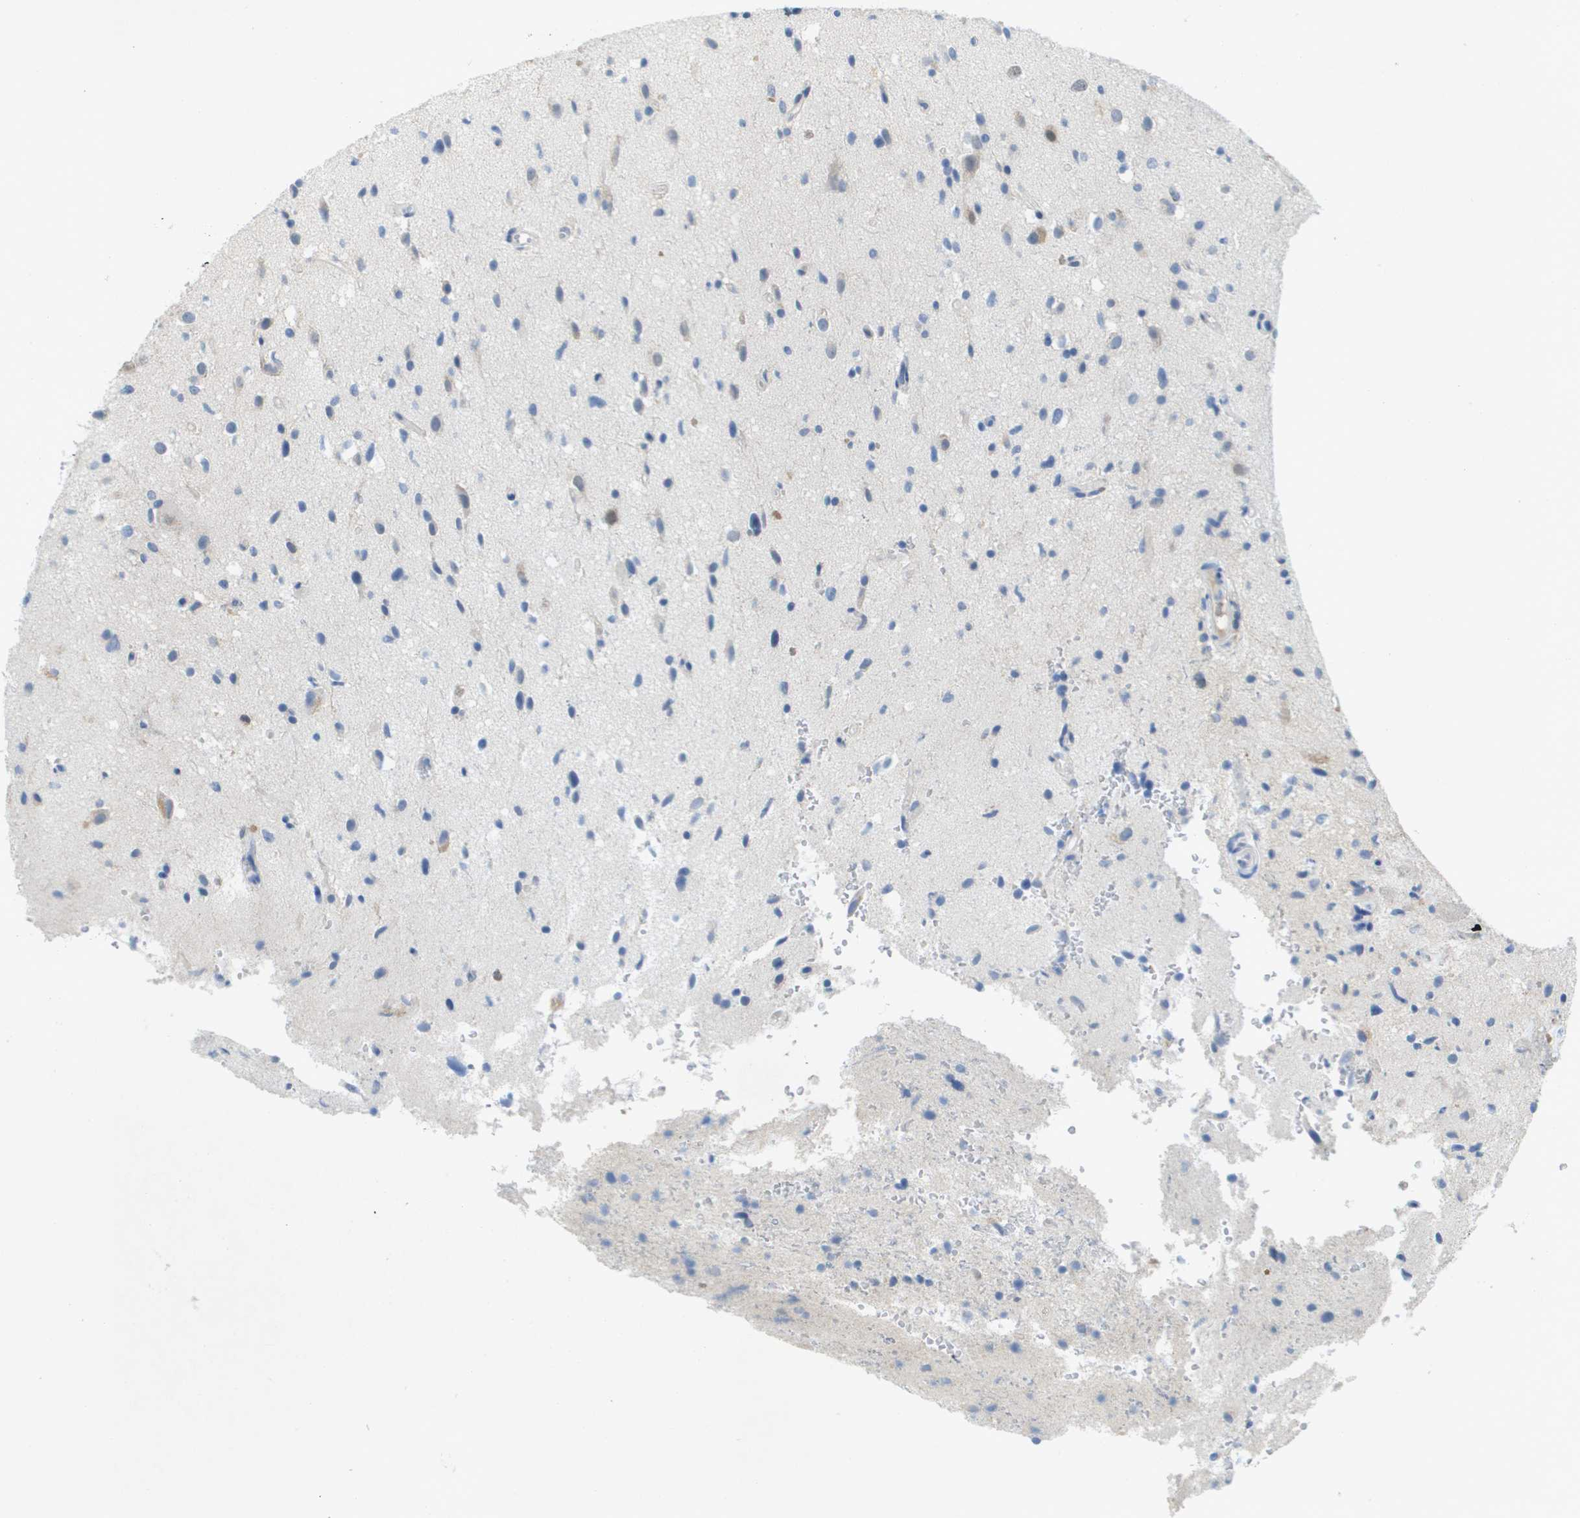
{"staining": {"intensity": "negative", "quantity": "none", "location": "none"}, "tissue": "glioma", "cell_type": "Tumor cells", "image_type": "cancer", "snomed": [{"axis": "morphology", "description": "Glioma, malignant, High grade"}, {"axis": "topography", "description": "Brain"}], "caption": "IHC of human malignant glioma (high-grade) exhibits no positivity in tumor cells.", "gene": "TP53RK", "patient": {"sex": "male", "age": 33}}